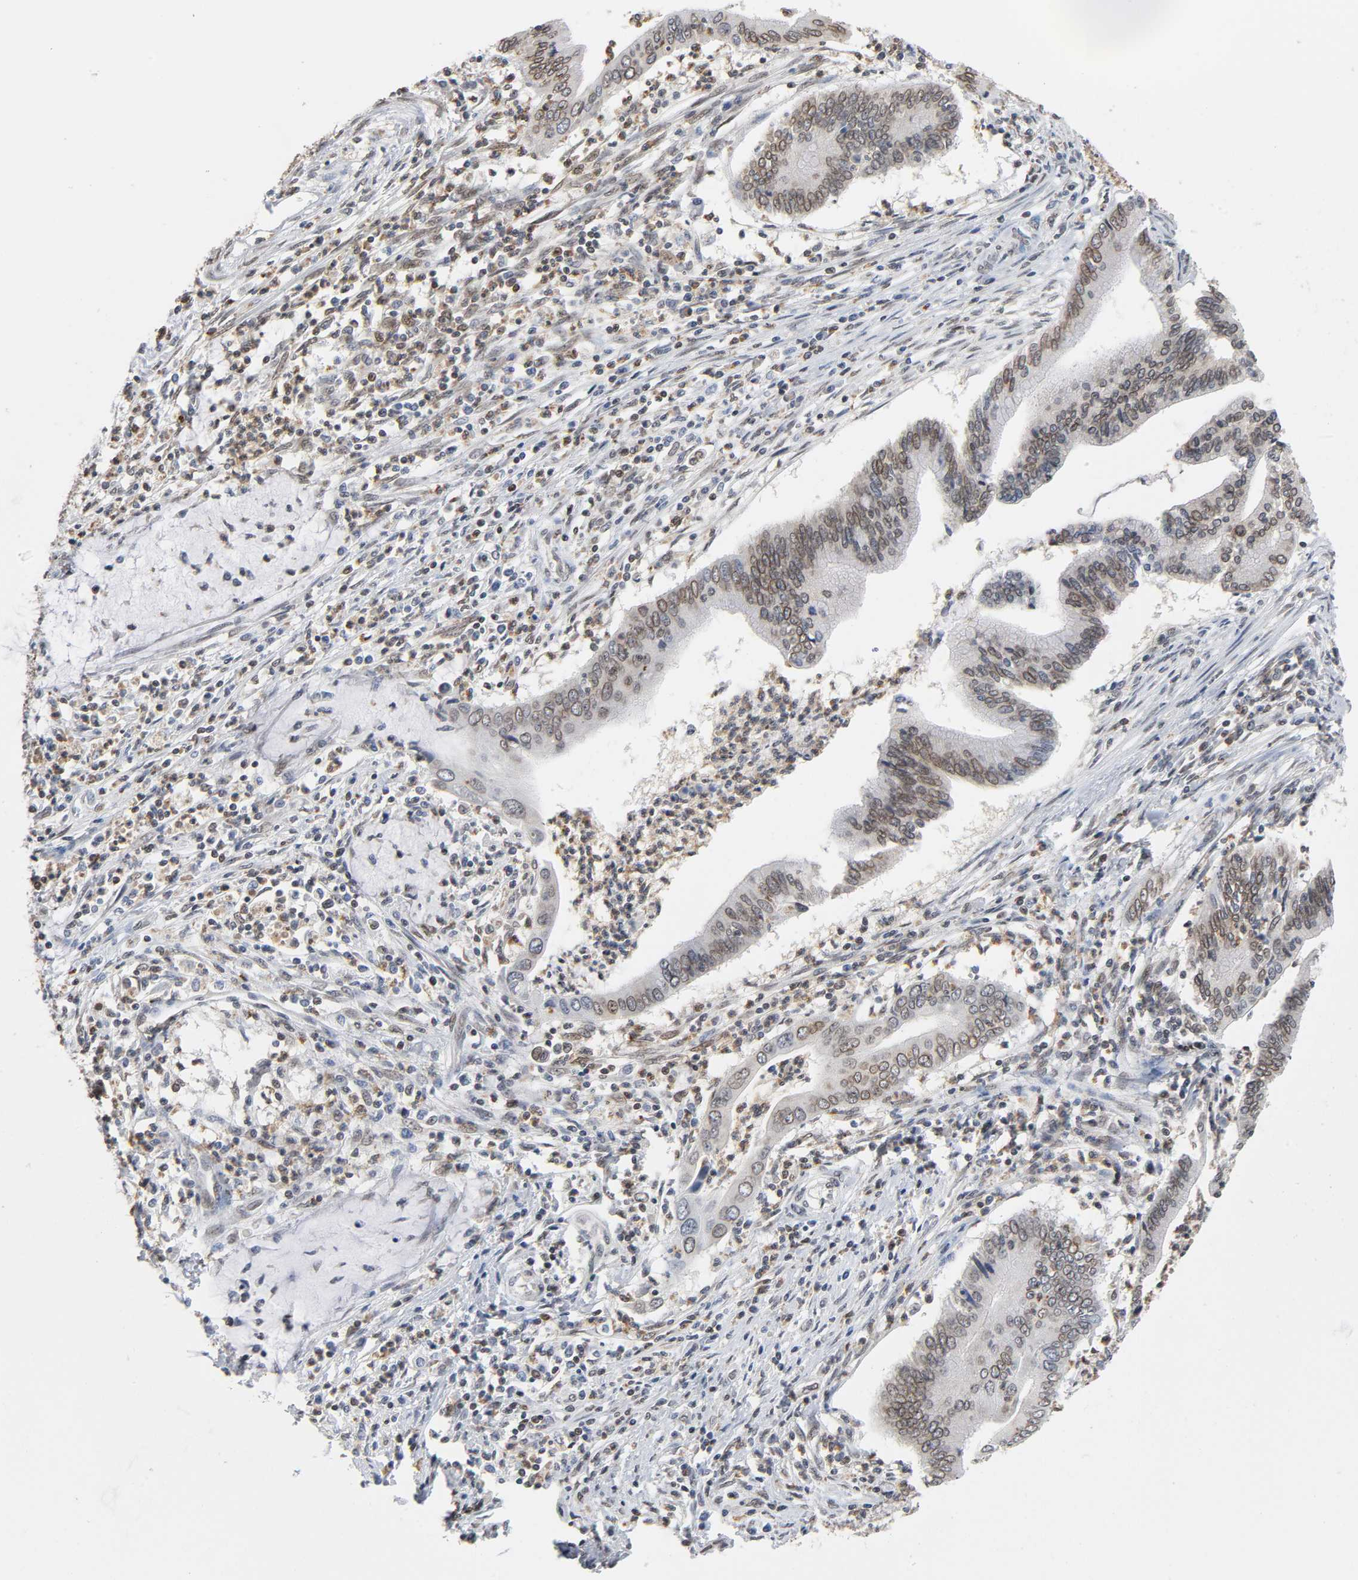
{"staining": {"intensity": "weak", "quantity": ">75%", "location": "nuclear"}, "tissue": "cervical cancer", "cell_type": "Tumor cells", "image_type": "cancer", "snomed": [{"axis": "morphology", "description": "Adenocarcinoma, NOS"}, {"axis": "topography", "description": "Cervix"}], "caption": "A low amount of weak nuclear positivity is present in about >75% of tumor cells in cervical cancer (adenocarcinoma) tissue.", "gene": "SUMO1", "patient": {"sex": "female", "age": 36}}